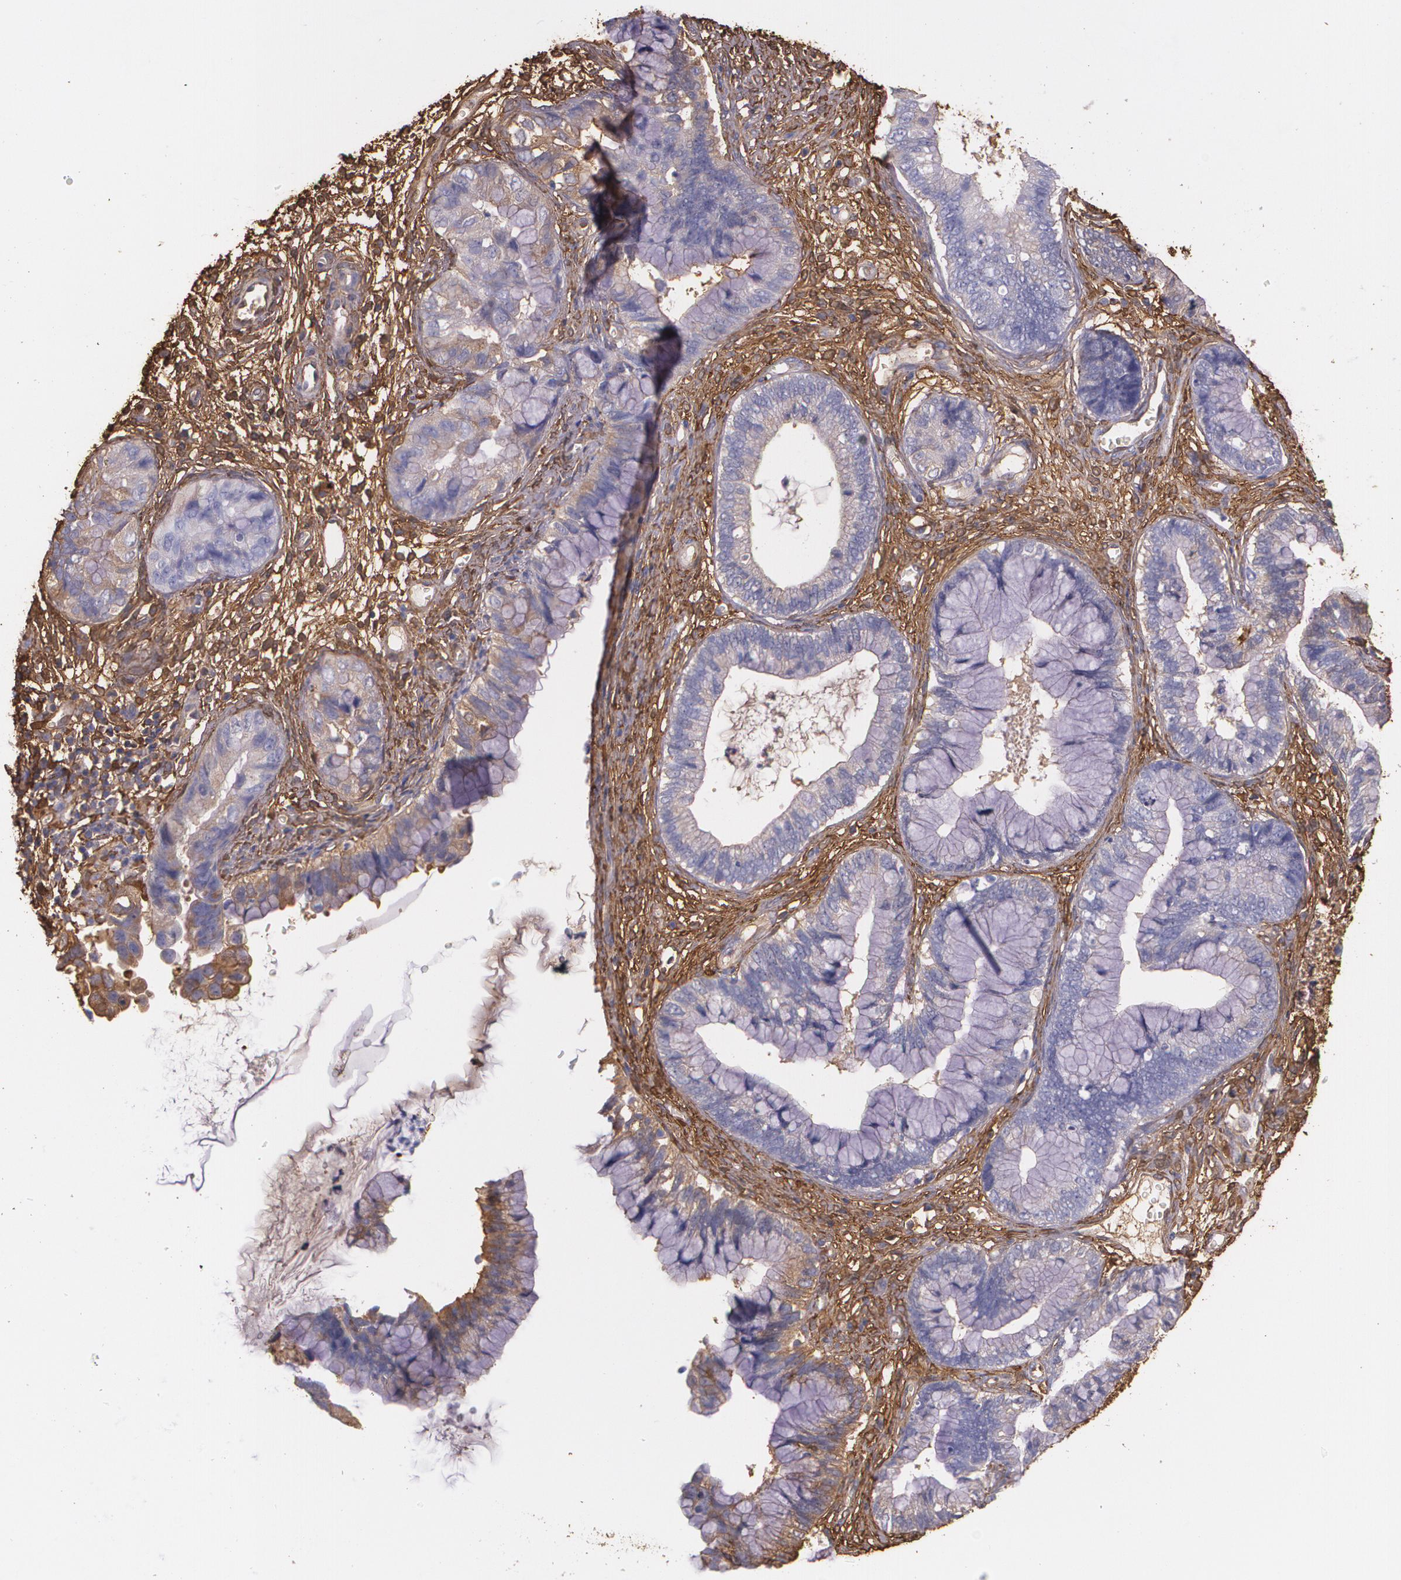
{"staining": {"intensity": "negative", "quantity": "none", "location": "none"}, "tissue": "cervical cancer", "cell_type": "Tumor cells", "image_type": "cancer", "snomed": [{"axis": "morphology", "description": "Adenocarcinoma, NOS"}, {"axis": "topography", "description": "Cervix"}], "caption": "The histopathology image displays no significant positivity in tumor cells of cervical cancer. The staining was performed using DAB to visualize the protein expression in brown, while the nuclei were stained in blue with hematoxylin (Magnification: 20x).", "gene": "MMP2", "patient": {"sex": "female", "age": 44}}